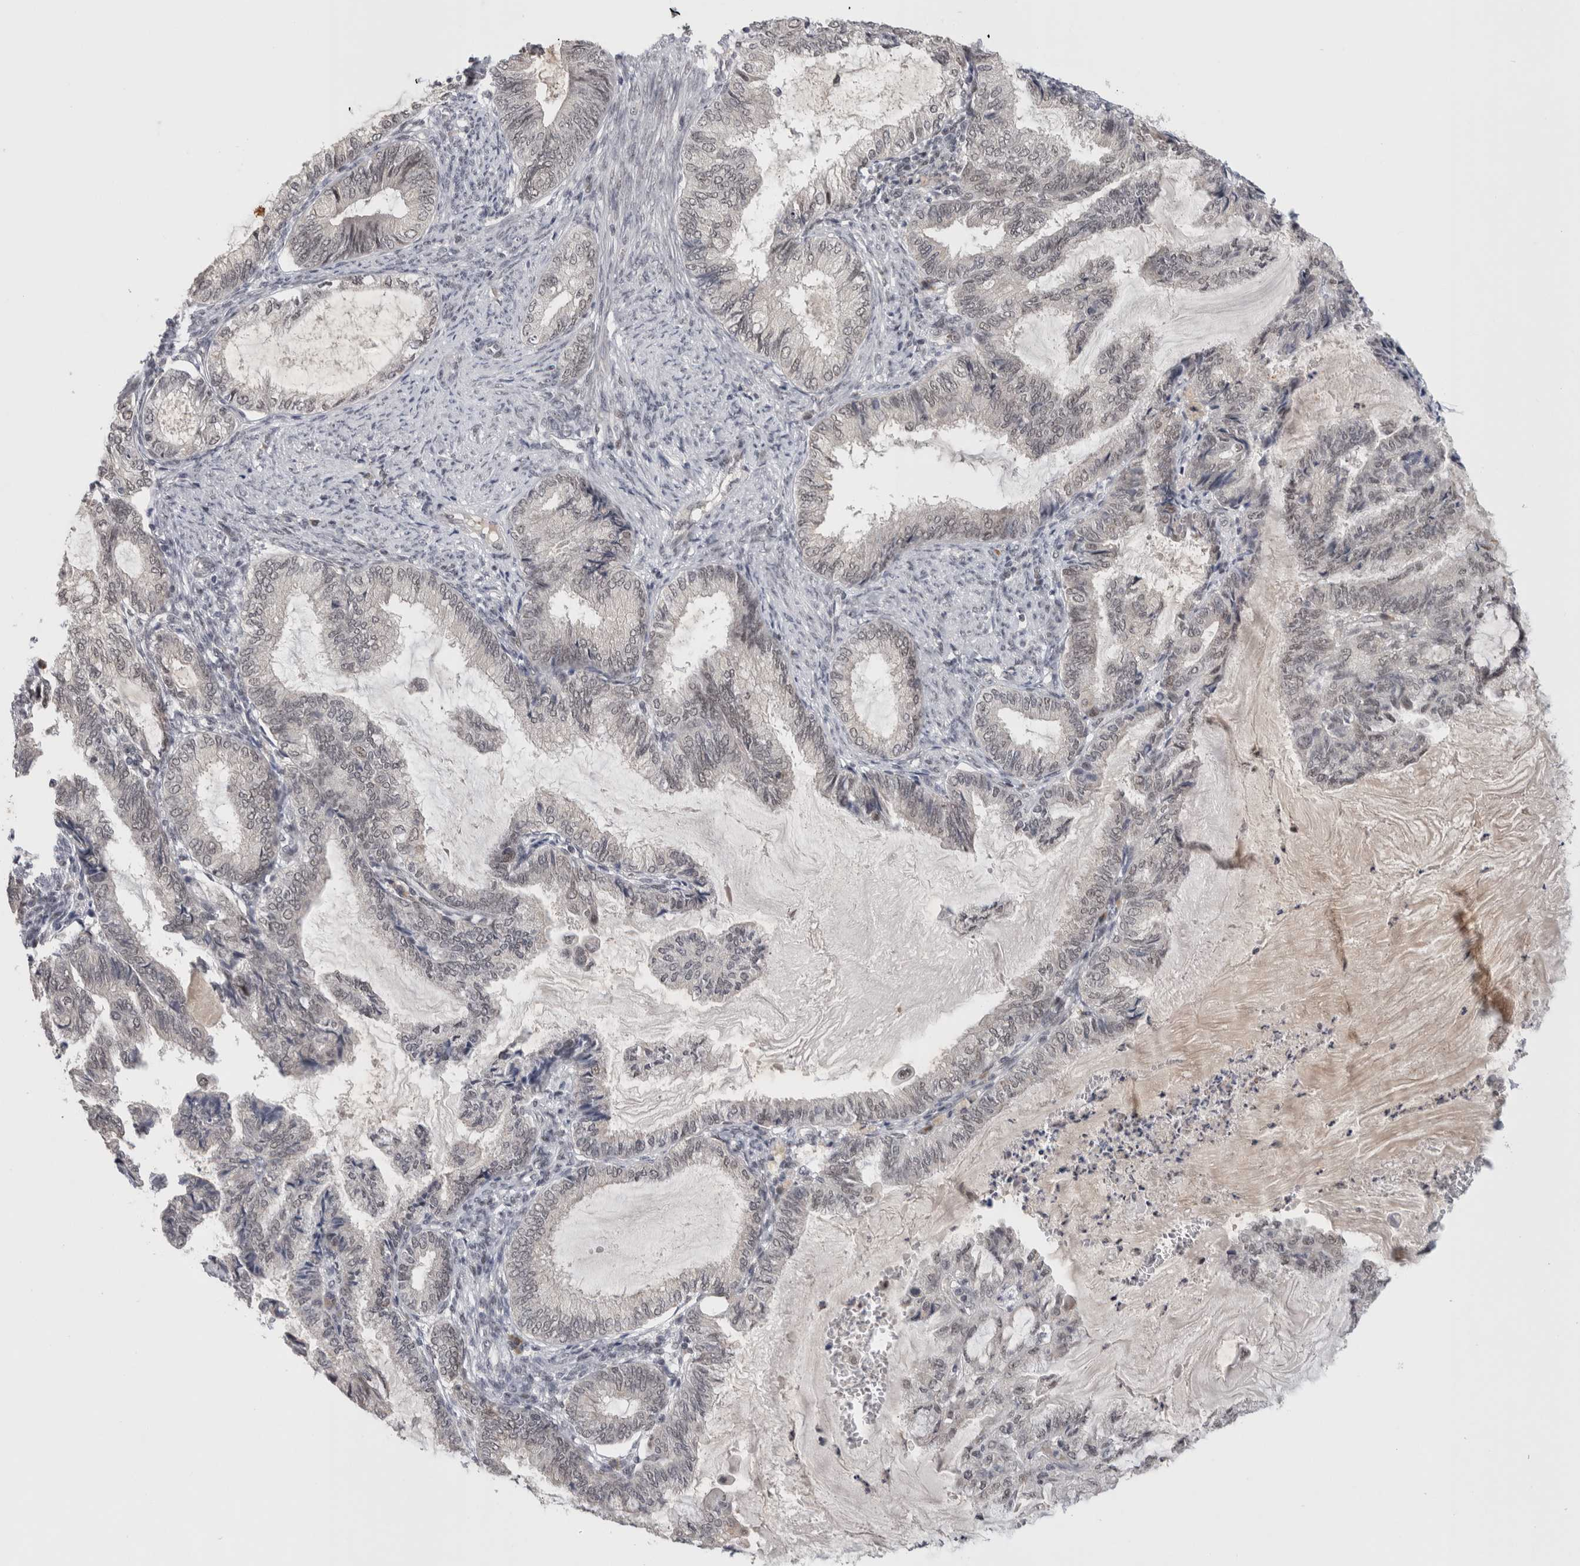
{"staining": {"intensity": "negative", "quantity": "none", "location": "none"}, "tissue": "endometrial cancer", "cell_type": "Tumor cells", "image_type": "cancer", "snomed": [{"axis": "morphology", "description": "Adenocarcinoma, NOS"}, {"axis": "topography", "description": "Endometrium"}], "caption": "A histopathology image of human endometrial adenocarcinoma is negative for staining in tumor cells.", "gene": "HESX1", "patient": {"sex": "female", "age": 86}}